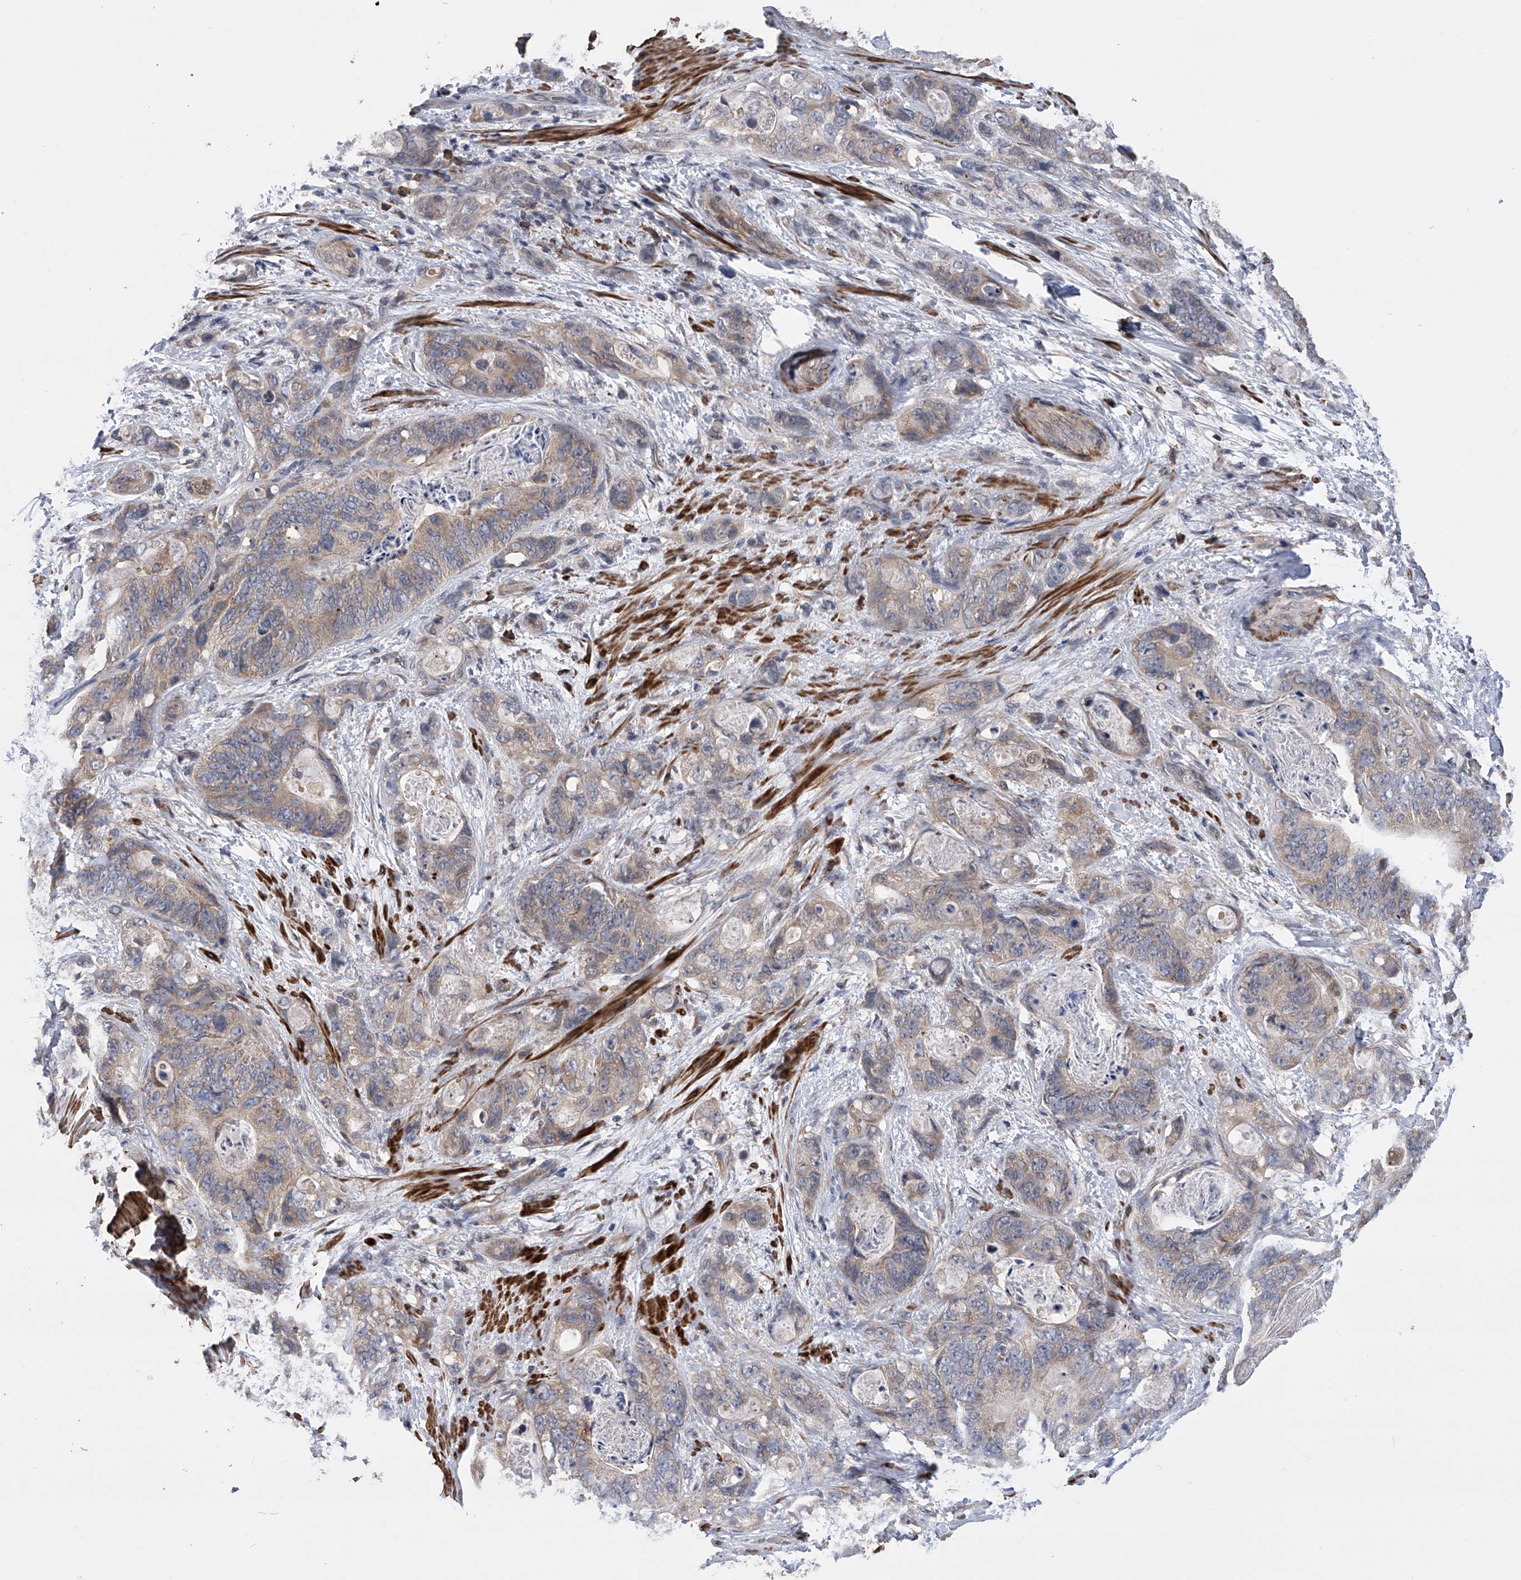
{"staining": {"intensity": "weak", "quantity": "25%-75%", "location": "cytoplasmic/membranous"}, "tissue": "stomach cancer", "cell_type": "Tumor cells", "image_type": "cancer", "snomed": [{"axis": "morphology", "description": "Normal tissue, NOS"}, {"axis": "morphology", "description": "Adenocarcinoma, NOS"}, {"axis": "topography", "description": "Stomach"}], "caption": "A histopathology image of stomach adenocarcinoma stained for a protein shows weak cytoplasmic/membranous brown staining in tumor cells.", "gene": "SPOCK1", "patient": {"sex": "female", "age": 89}}